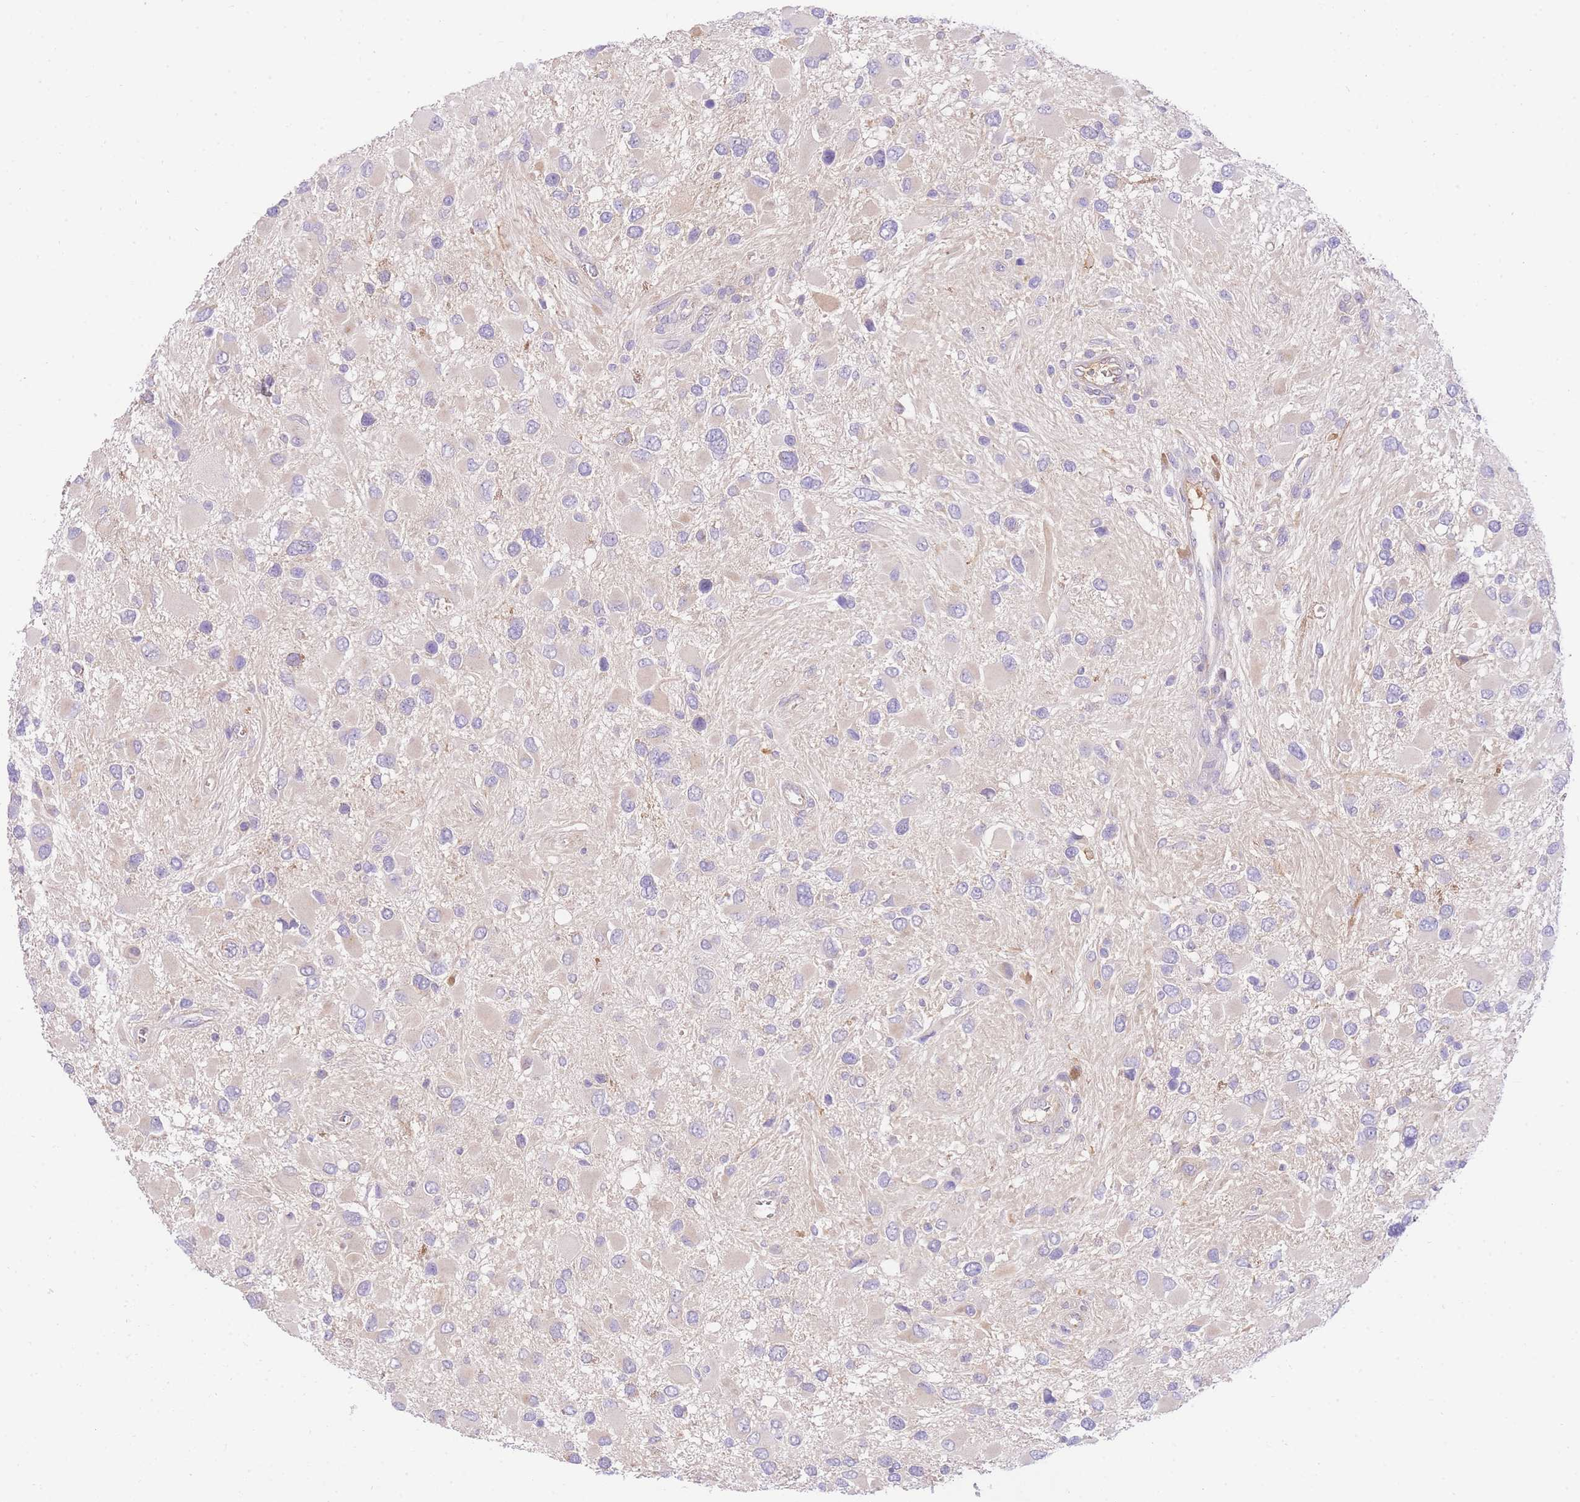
{"staining": {"intensity": "negative", "quantity": "none", "location": "none"}, "tissue": "glioma", "cell_type": "Tumor cells", "image_type": "cancer", "snomed": [{"axis": "morphology", "description": "Glioma, malignant, High grade"}, {"axis": "topography", "description": "Brain"}], "caption": "DAB (3,3'-diaminobenzidine) immunohistochemical staining of human glioma exhibits no significant positivity in tumor cells. The staining is performed using DAB (3,3'-diaminobenzidine) brown chromogen with nuclei counter-stained in using hematoxylin.", "gene": "LIPH", "patient": {"sex": "male", "age": 53}}